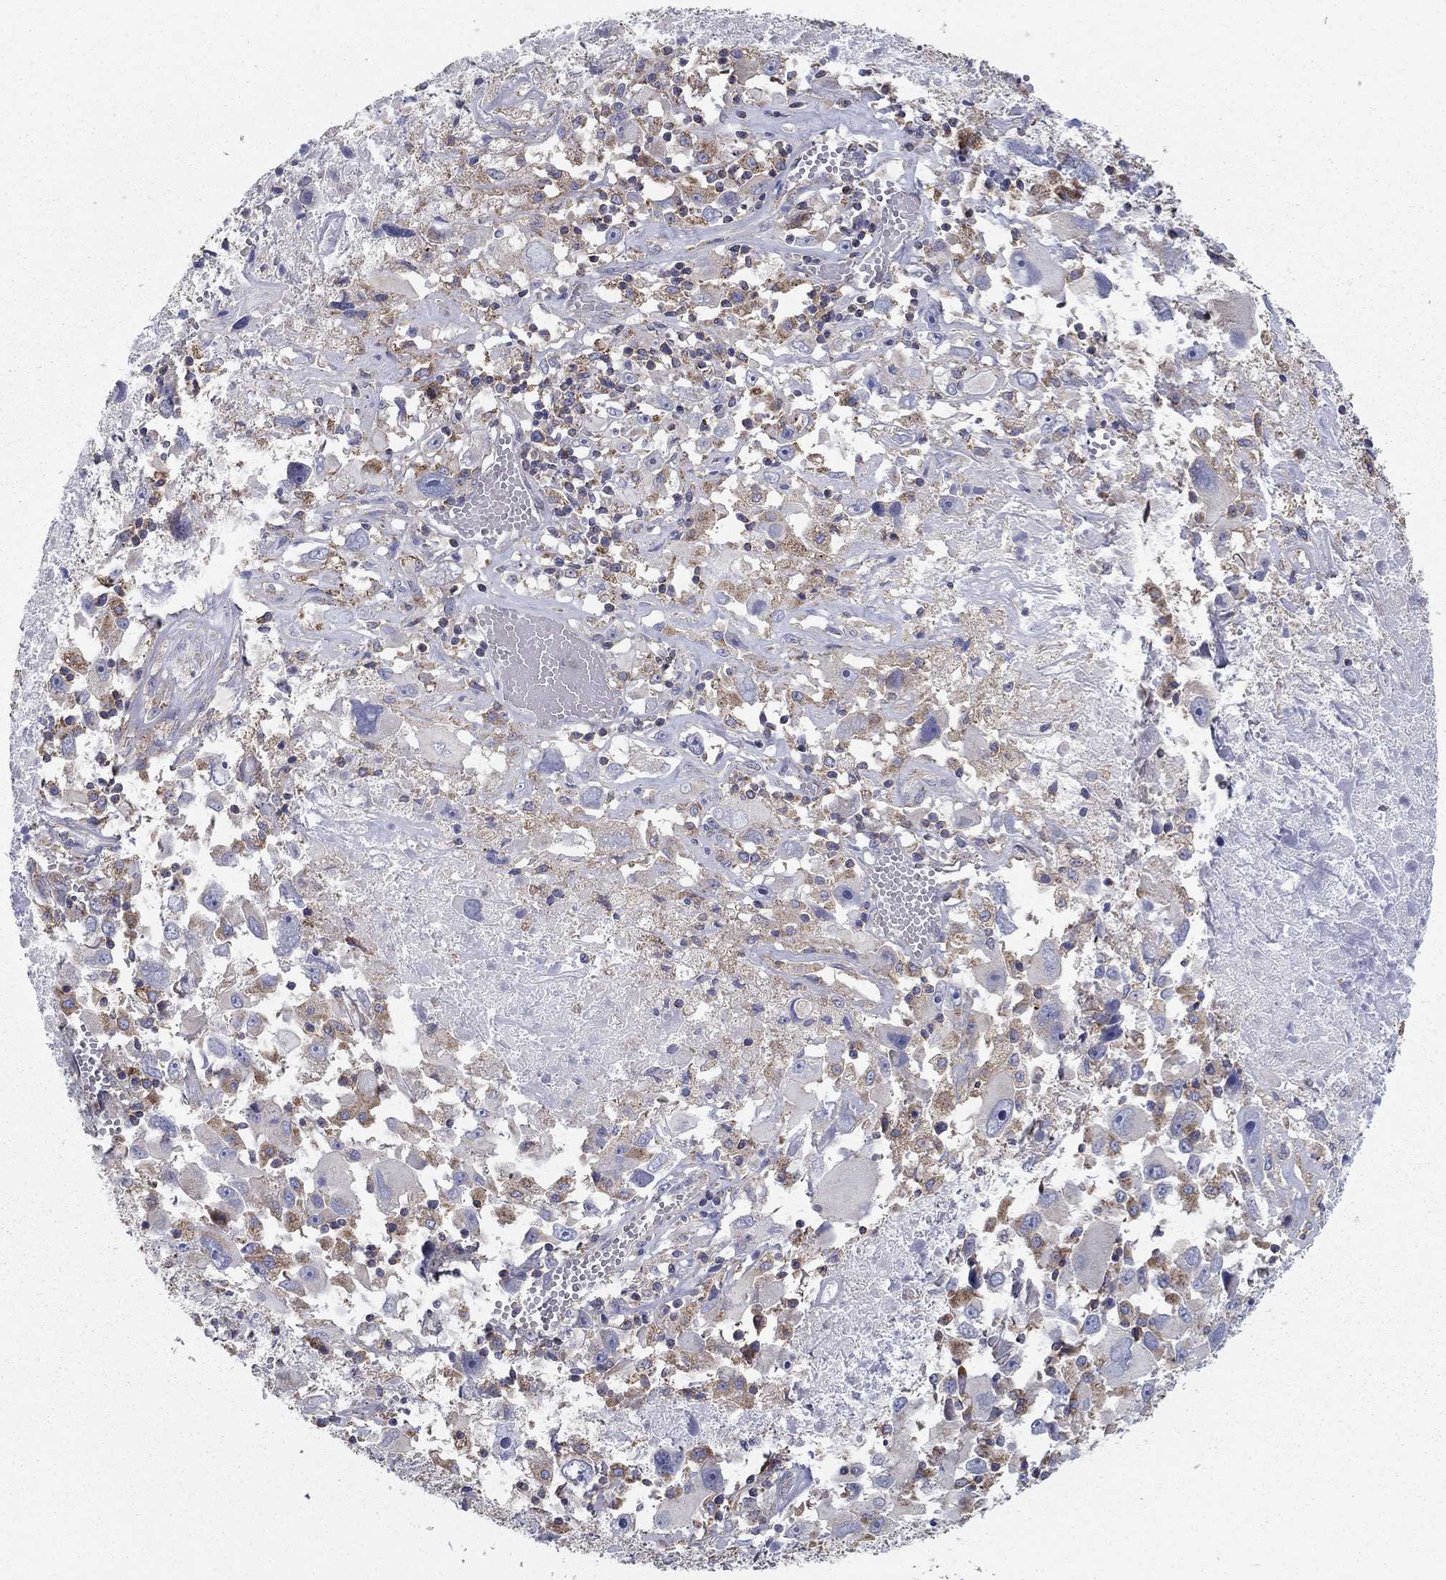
{"staining": {"intensity": "moderate", "quantity": "<25%", "location": "cytoplasmic/membranous"}, "tissue": "melanoma", "cell_type": "Tumor cells", "image_type": "cancer", "snomed": [{"axis": "morphology", "description": "Malignant melanoma, Metastatic site"}, {"axis": "topography", "description": "Soft tissue"}], "caption": "Immunohistochemical staining of human malignant melanoma (metastatic site) reveals low levels of moderate cytoplasmic/membranous protein positivity in about <25% of tumor cells.", "gene": "NME5", "patient": {"sex": "male", "age": 50}}